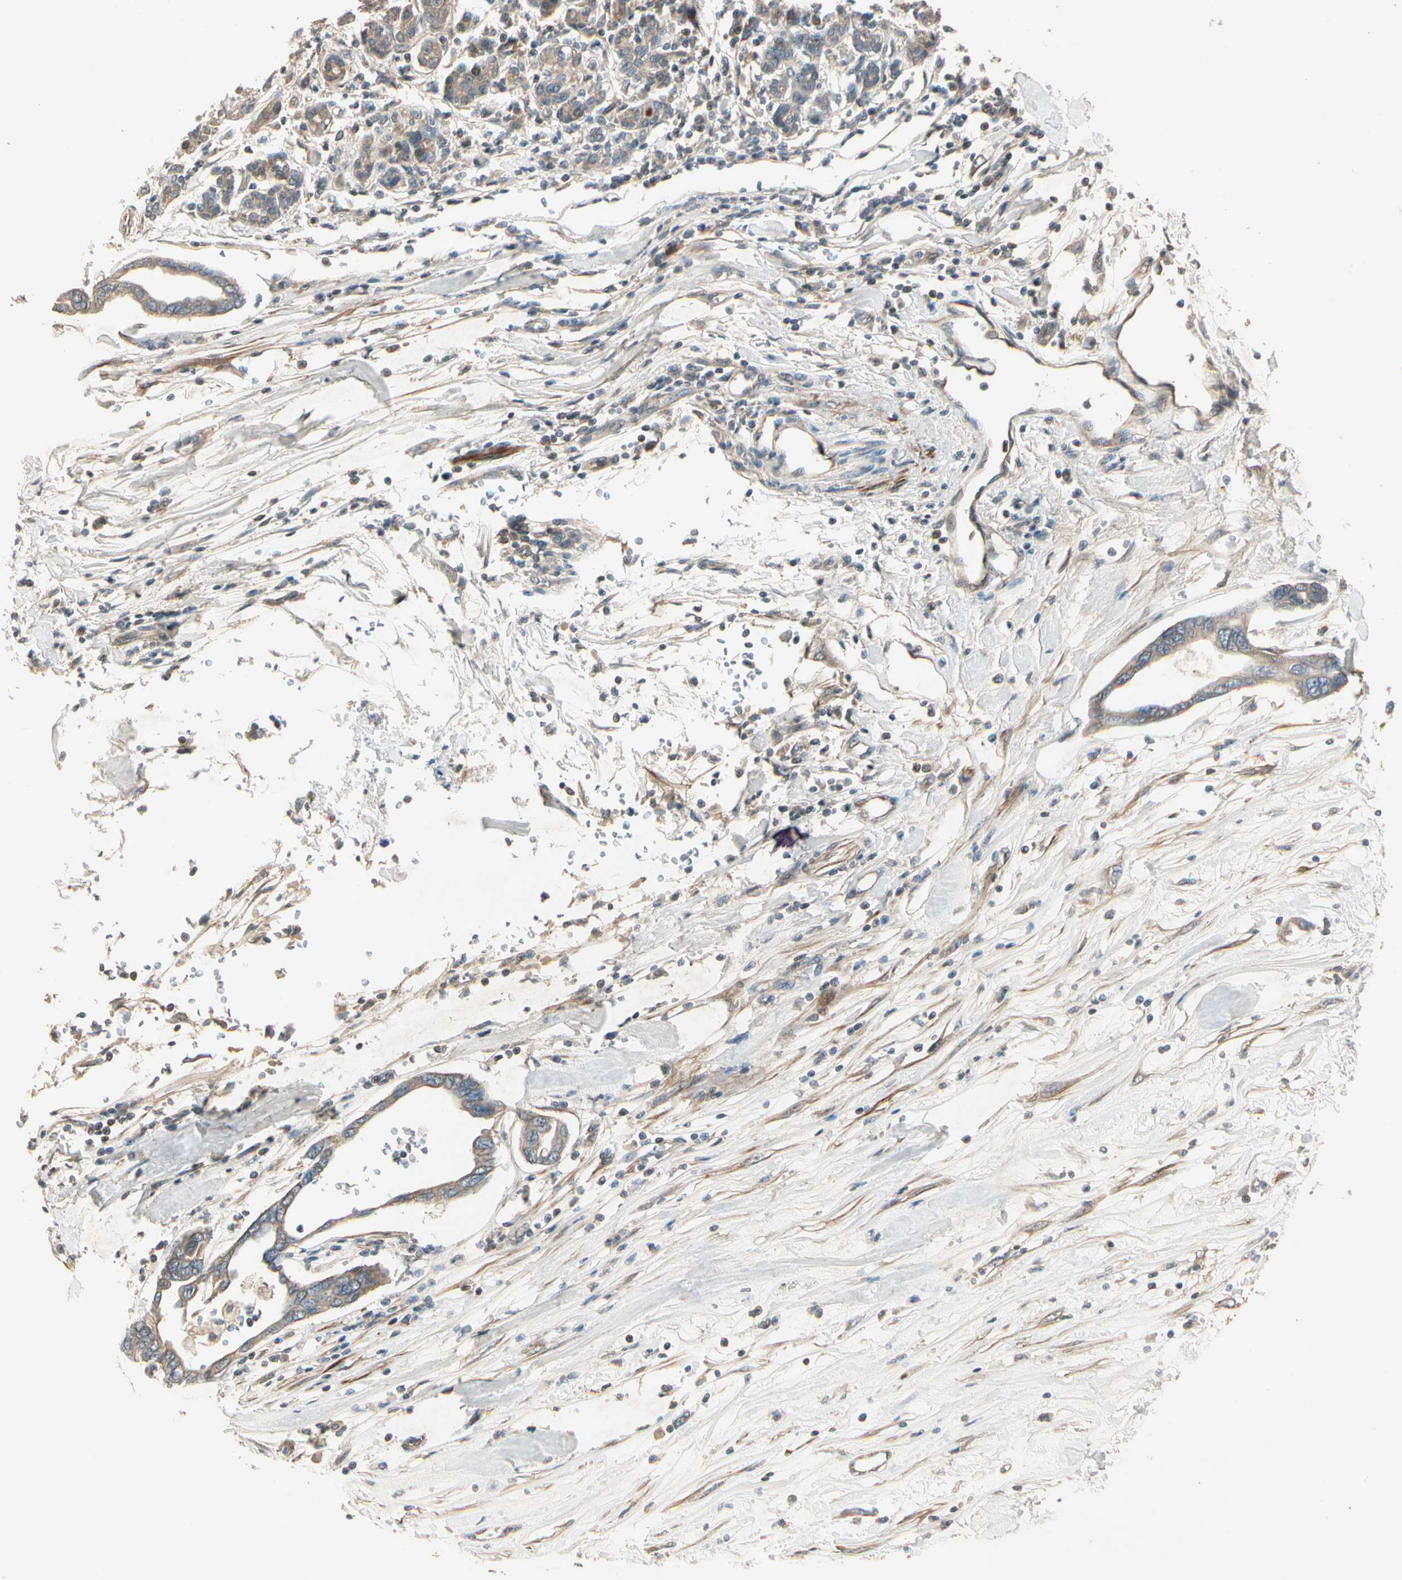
{"staining": {"intensity": "weak", "quantity": ">75%", "location": "cytoplasmic/membranous"}, "tissue": "pancreatic cancer", "cell_type": "Tumor cells", "image_type": "cancer", "snomed": [{"axis": "morphology", "description": "Adenocarcinoma, NOS"}, {"axis": "topography", "description": "Pancreas"}], "caption": "Protein staining by immunohistochemistry displays weak cytoplasmic/membranous positivity in approximately >75% of tumor cells in pancreatic cancer.", "gene": "ACVR1", "patient": {"sex": "female", "age": 57}}